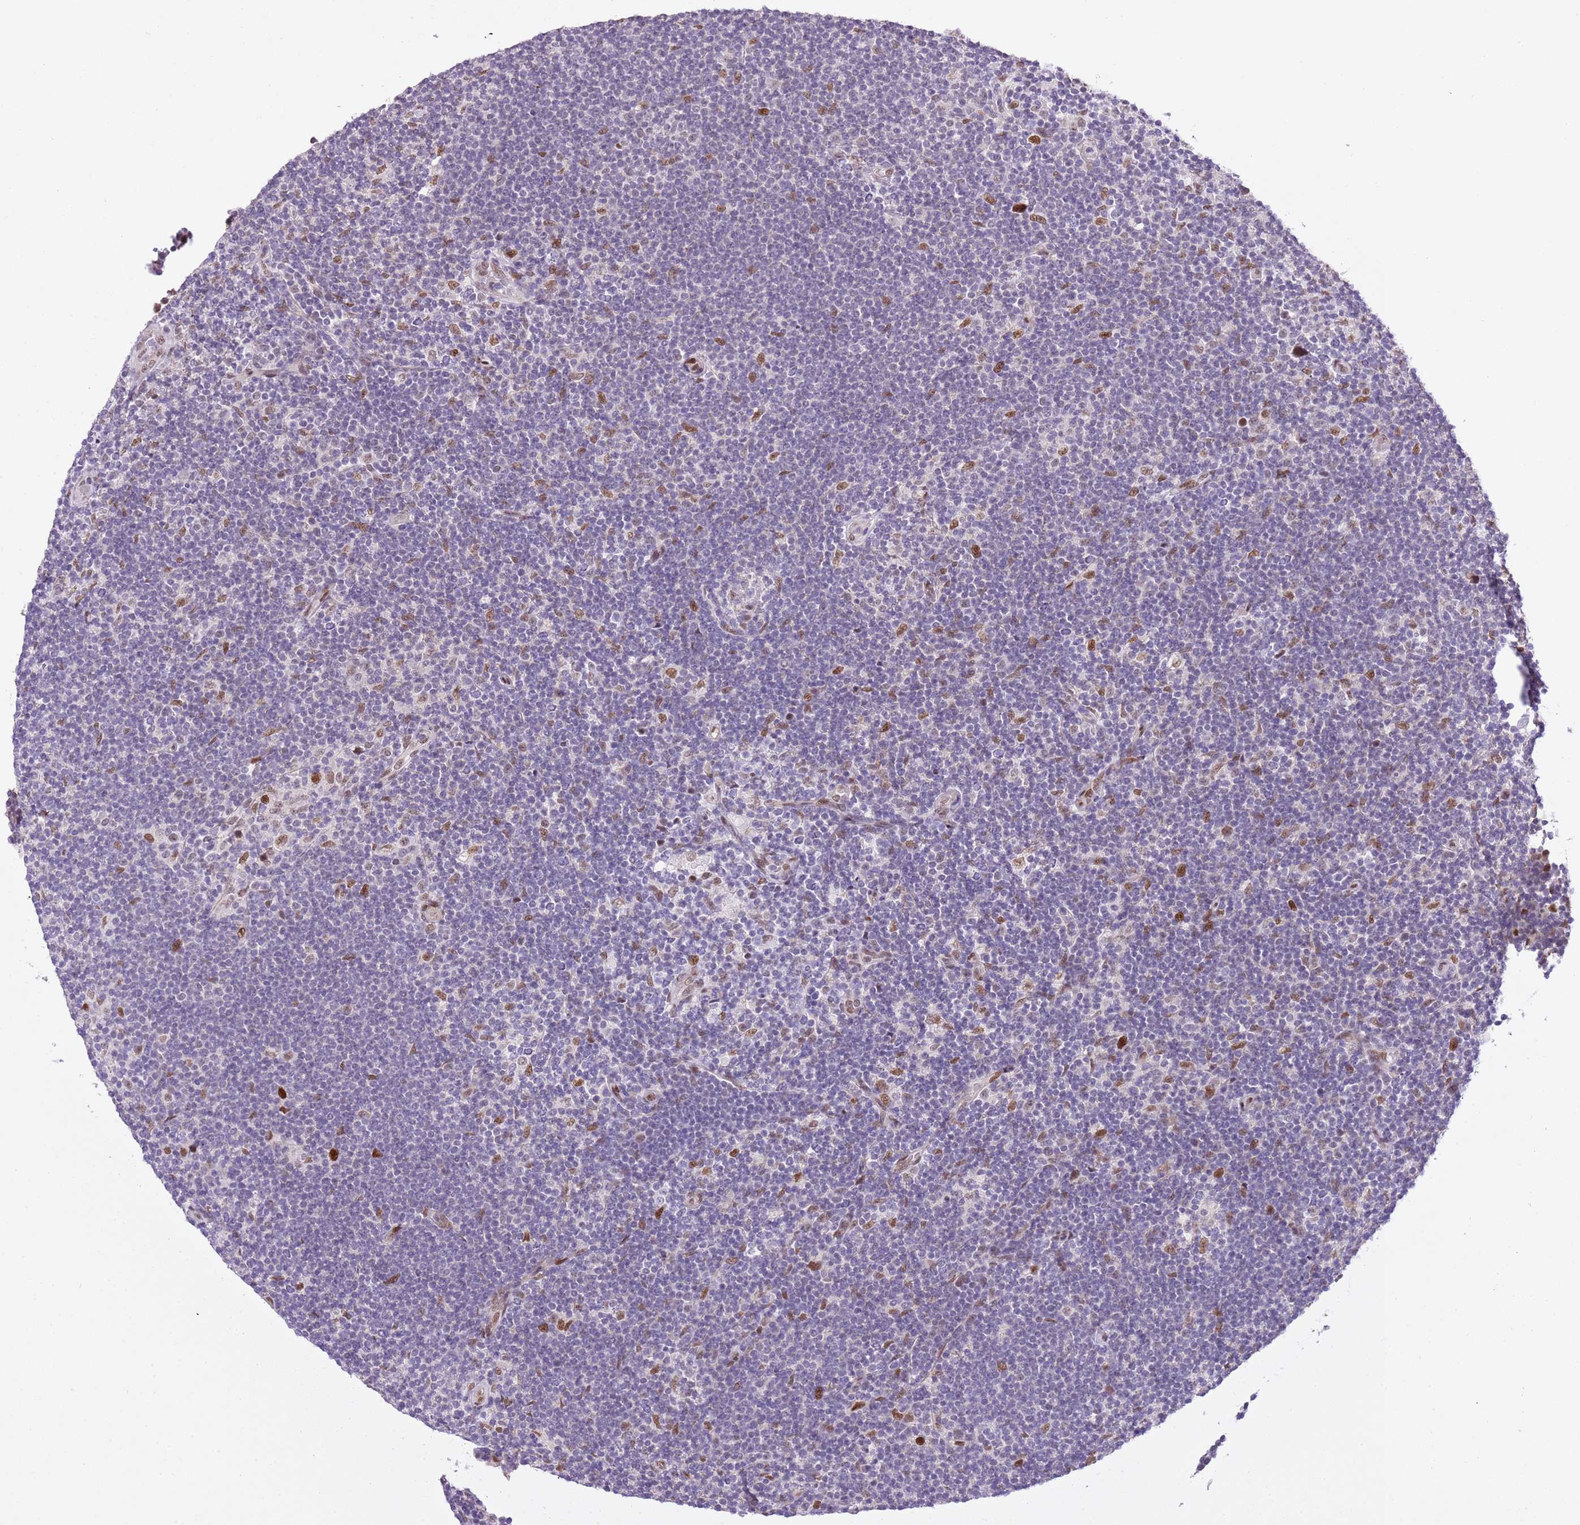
{"staining": {"intensity": "moderate", "quantity": ">75%", "location": "nuclear"}, "tissue": "lymphoma", "cell_type": "Tumor cells", "image_type": "cancer", "snomed": [{"axis": "morphology", "description": "Hodgkin's disease, NOS"}, {"axis": "topography", "description": "Lymph node"}], "caption": "Immunohistochemistry (IHC) staining of Hodgkin's disease, which reveals medium levels of moderate nuclear expression in approximately >75% of tumor cells indicating moderate nuclear protein staining. The staining was performed using DAB (3,3'-diaminobenzidine) (brown) for protein detection and nuclei were counterstained in hematoxylin (blue).", "gene": "NACC2", "patient": {"sex": "female", "age": 57}}